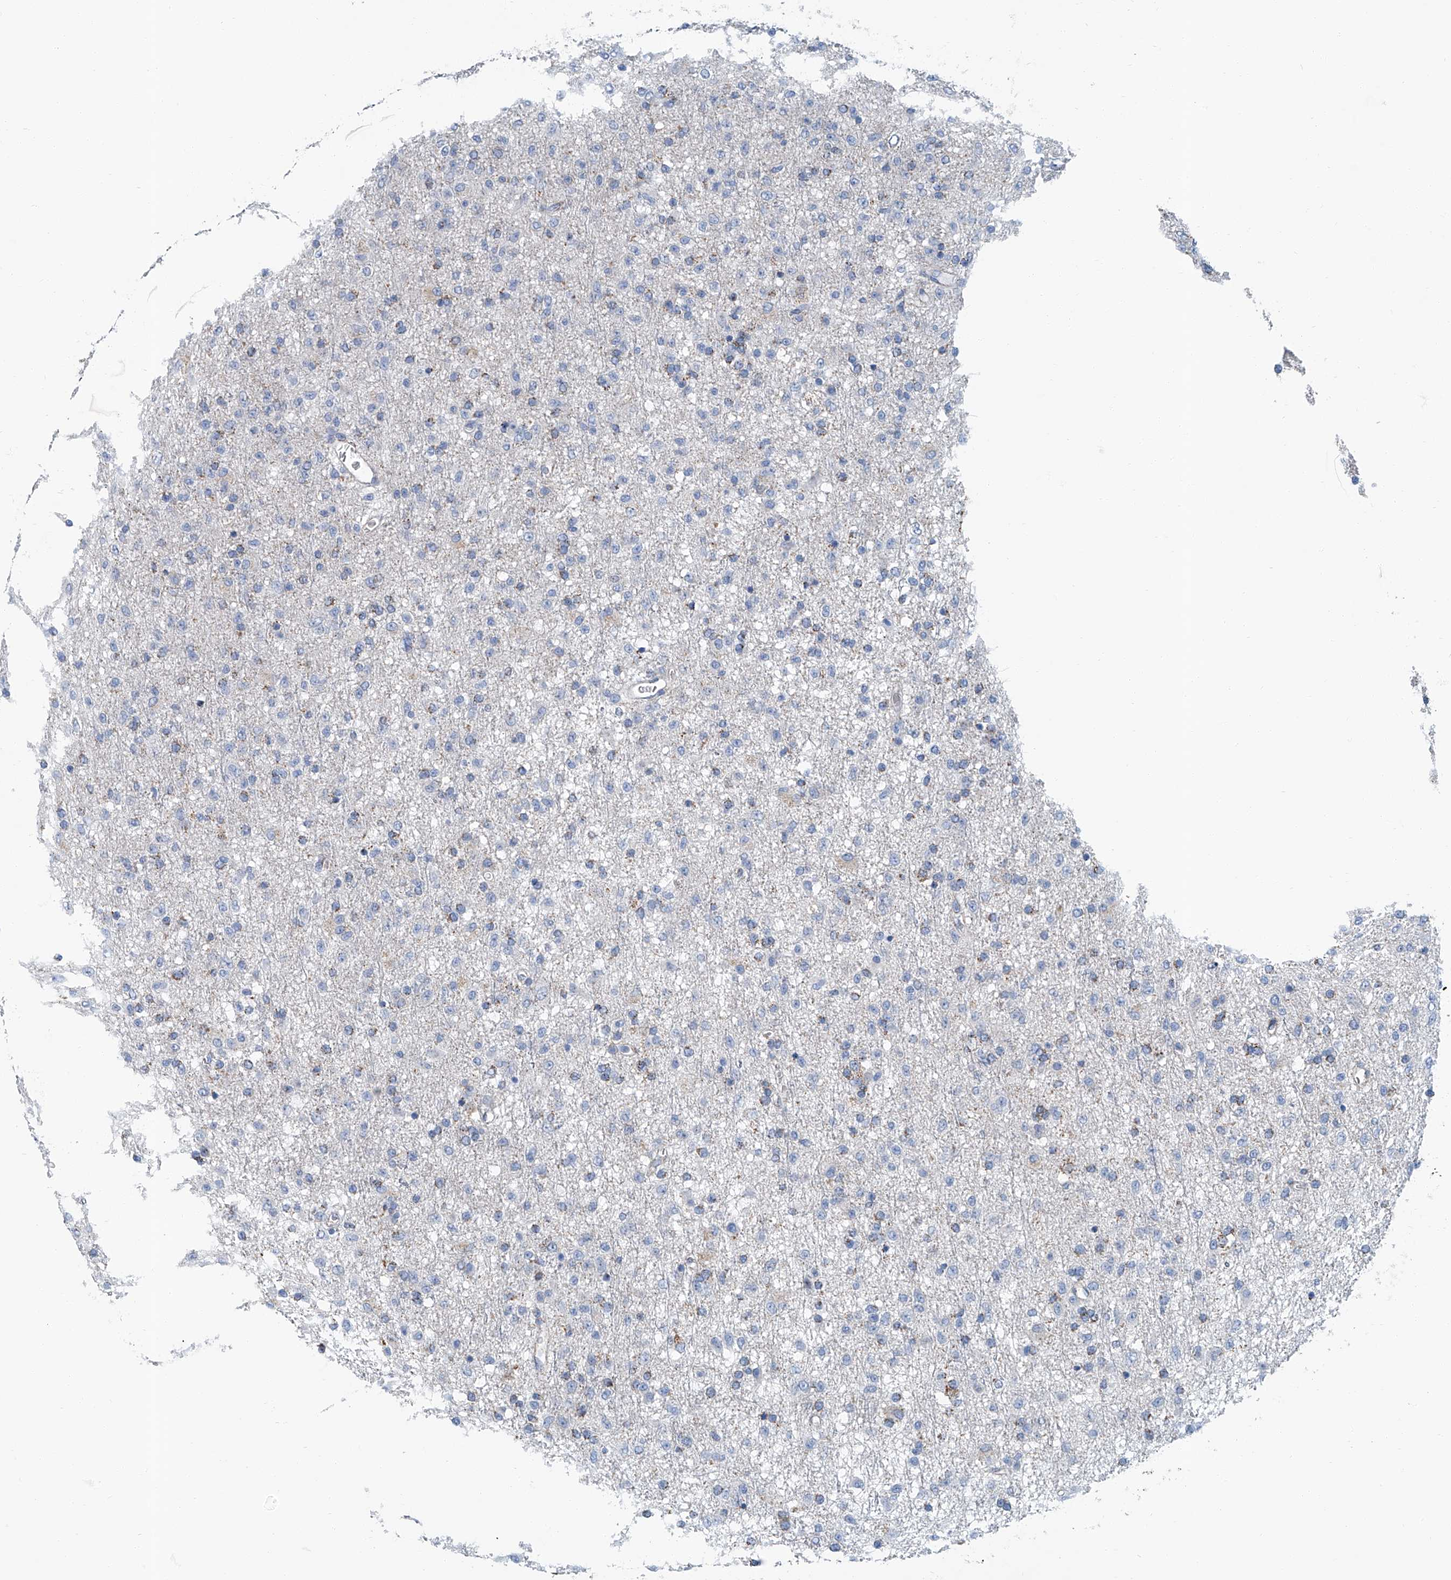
{"staining": {"intensity": "negative", "quantity": "none", "location": "none"}, "tissue": "glioma", "cell_type": "Tumor cells", "image_type": "cancer", "snomed": [{"axis": "morphology", "description": "Glioma, malignant, Low grade"}, {"axis": "topography", "description": "Brain"}], "caption": "An immunohistochemistry (IHC) image of glioma is shown. There is no staining in tumor cells of glioma.", "gene": "MT-ND1", "patient": {"sex": "male", "age": 65}}